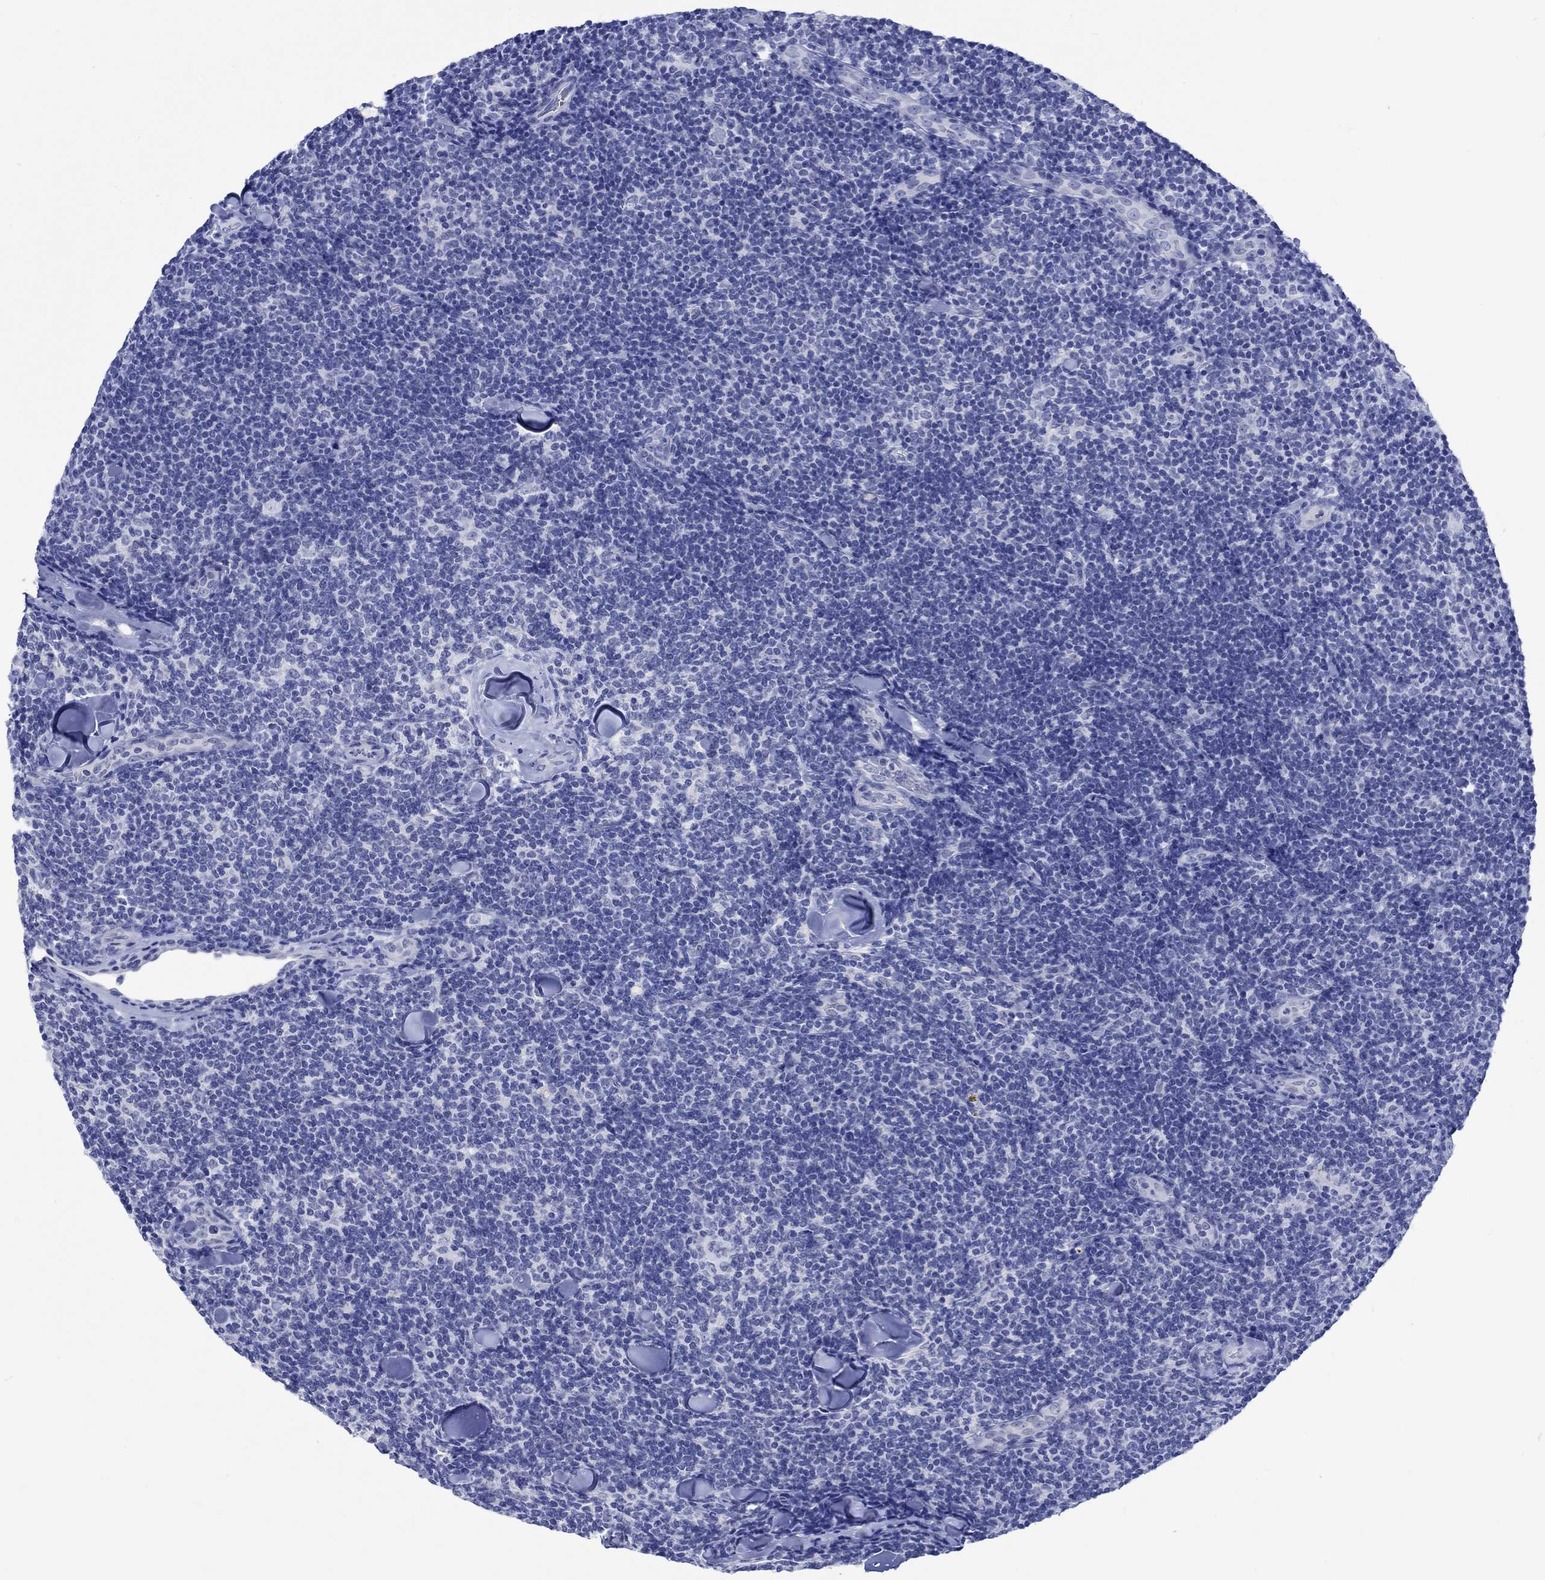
{"staining": {"intensity": "negative", "quantity": "none", "location": "none"}, "tissue": "lymphoma", "cell_type": "Tumor cells", "image_type": "cancer", "snomed": [{"axis": "morphology", "description": "Malignant lymphoma, non-Hodgkin's type, Low grade"}, {"axis": "topography", "description": "Lymph node"}], "caption": "Image shows no protein staining in tumor cells of lymphoma tissue.", "gene": "KLHL33", "patient": {"sex": "female", "age": 56}}